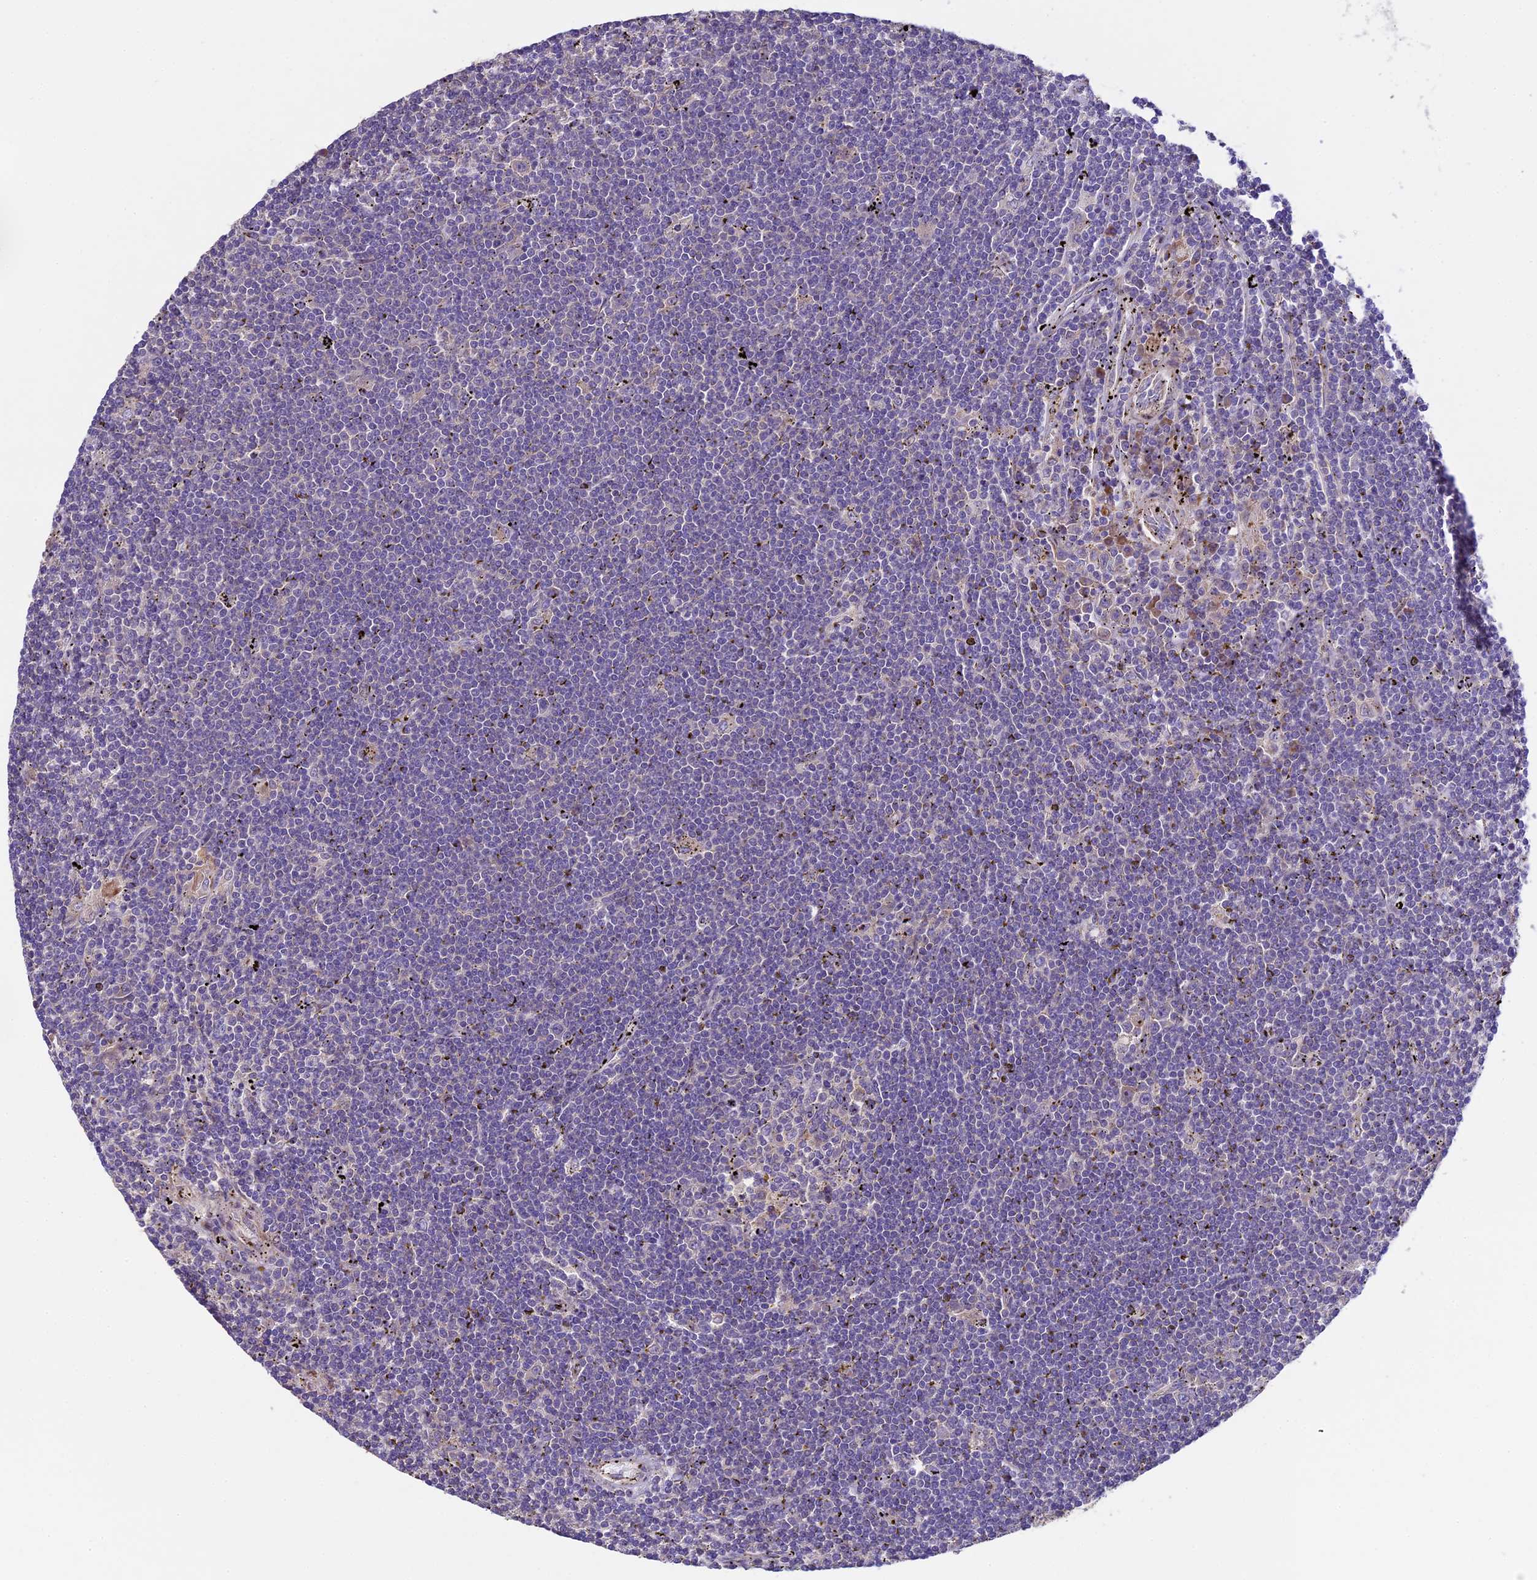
{"staining": {"intensity": "negative", "quantity": "none", "location": "none"}, "tissue": "lymphoma", "cell_type": "Tumor cells", "image_type": "cancer", "snomed": [{"axis": "morphology", "description": "Malignant lymphoma, non-Hodgkin's type, Low grade"}, {"axis": "topography", "description": "Spleen"}], "caption": "Immunohistochemistry (IHC) of lymphoma demonstrates no positivity in tumor cells.", "gene": "SPIRE1", "patient": {"sex": "male", "age": 76}}